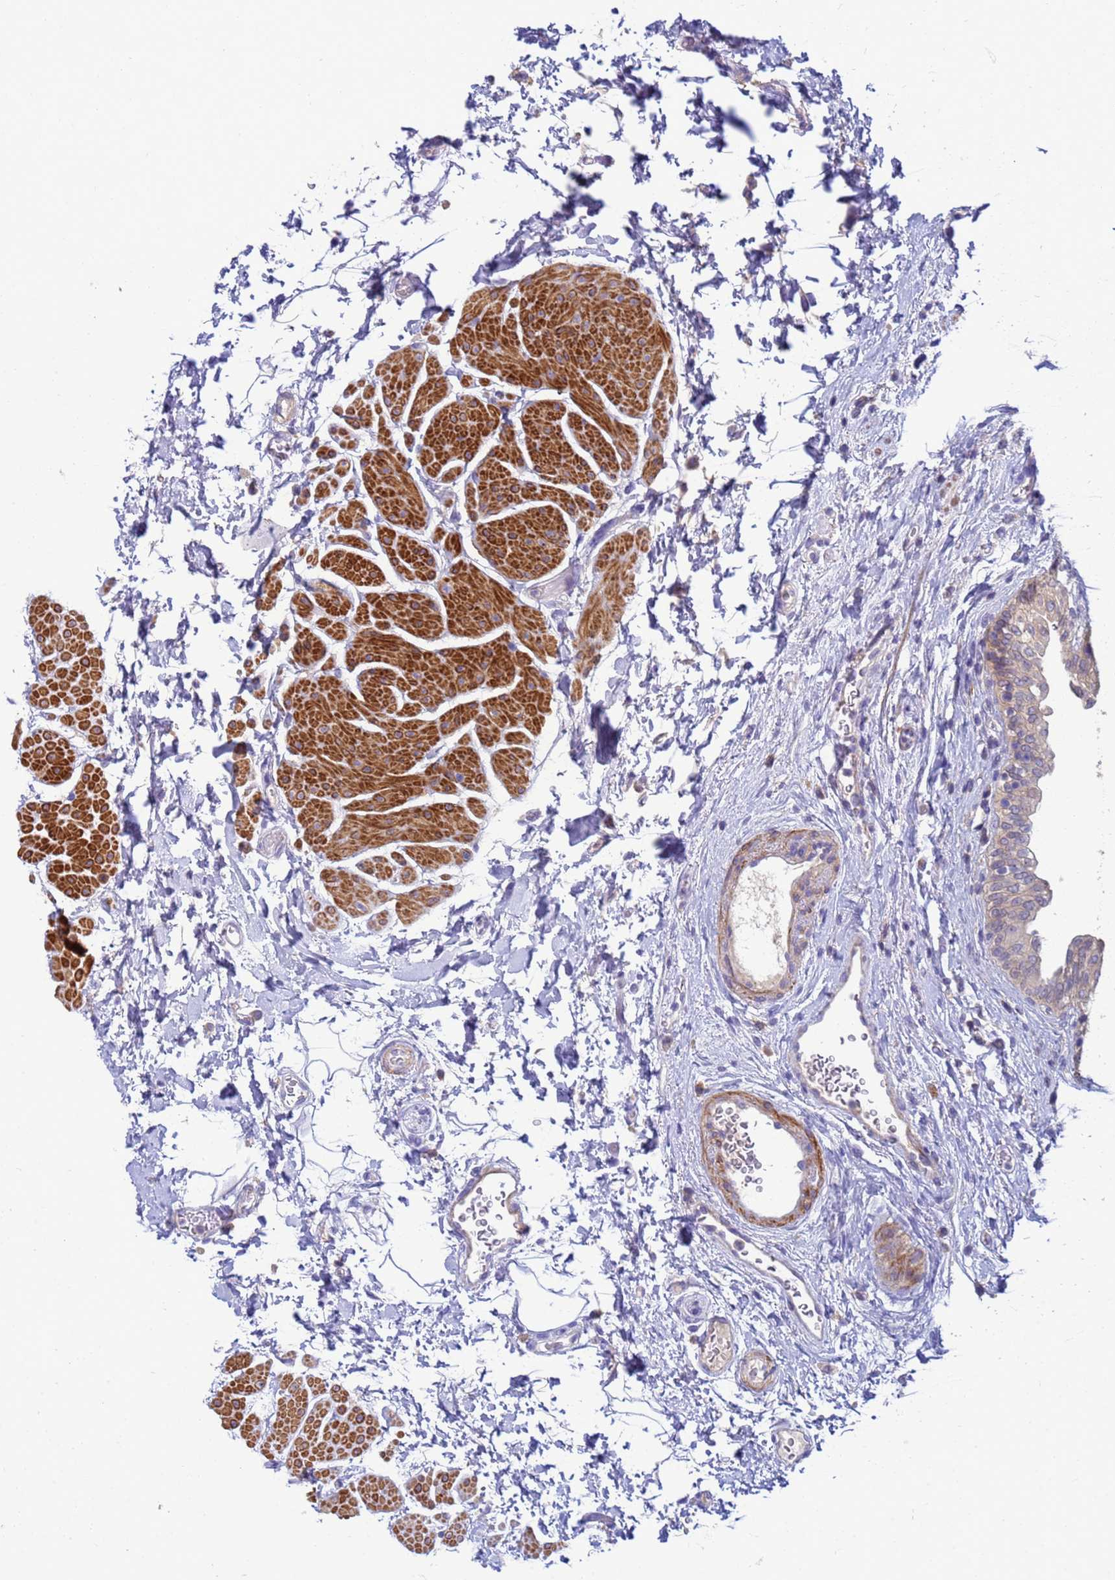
{"staining": {"intensity": "moderate", "quantity": "25%-75%", "location": "cytoplasmic/membranous"}, "tissue": "urinary bladder", "cell_type": "Urothelial cells", "image_type": "normal", "snomed": [{"axis": "morphology", "description": "Normal tissue, NOS"}, {"axis": "topography", "description": "Urinary bladder"}], "caption": "A medium amount of moderate cytoplasmic/membranous positivity is identified in about 25%-75% of urothelial cells in normal urinary bladder. The staining was performed using DAB, with brown indicating positive protein expression. Nuclei are stained blue with hematoxylin.", "gene": "KLHL13", "patient": {"sex": "male", "age": 69}}